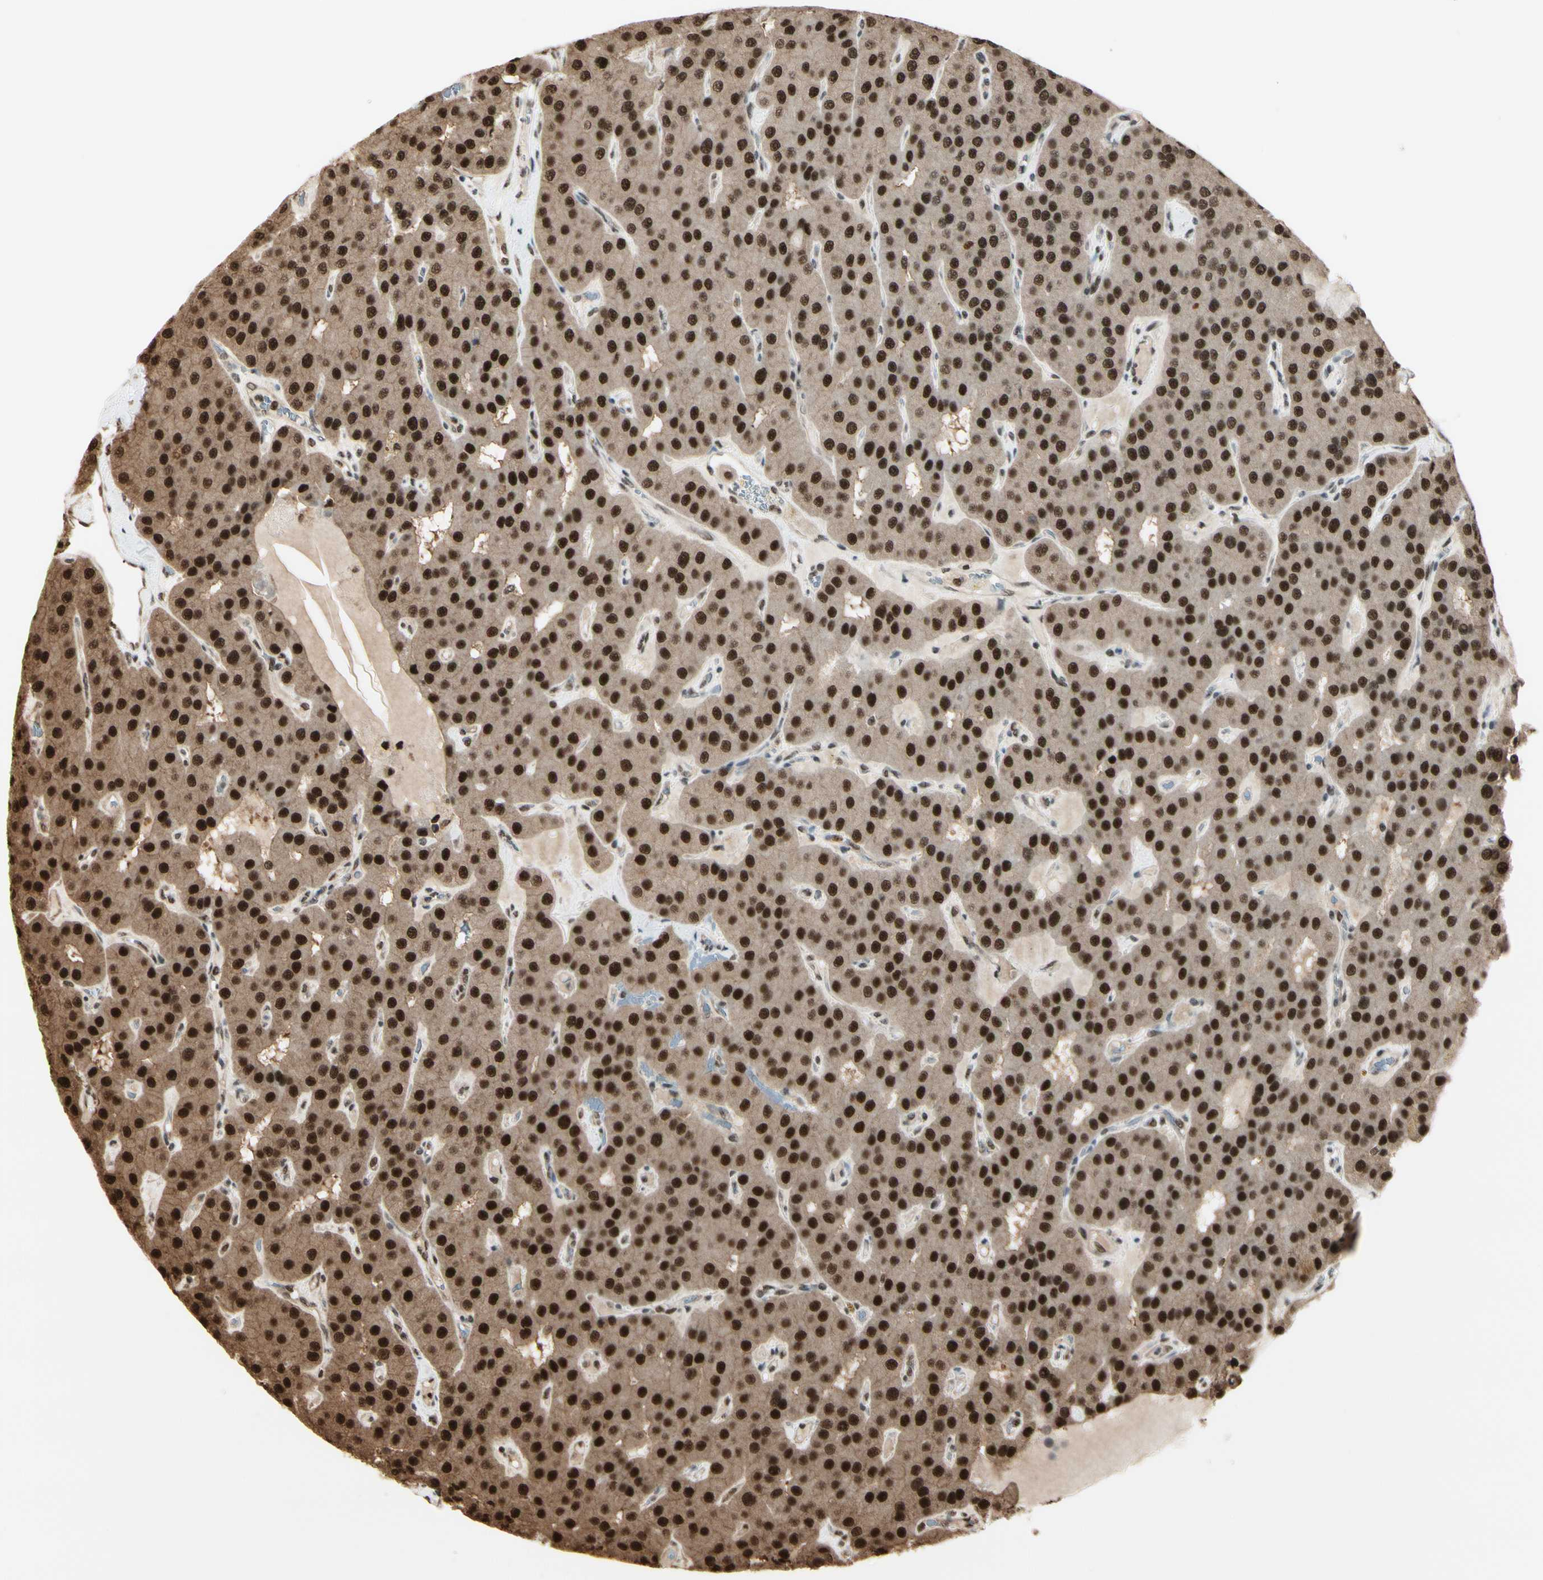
{"staining": {"intensity": "strong", "quantity": ">75%", "location": "cytoplasmic/membranous,nuclear"}, "tissue": "parathyroid gland", "cell_type": "Glandular cells", "image_type": "normal", "snomed": [{"axis": "morphology", "description": "Normal tissue, NOS"}, {"axis": "morphology", "description": "Adenoma, NOS"}, {"axis": "topography", "description": "Parathyroid gland"}], "caption": "IHC image of normal parathyroid gland: human parathyroid gland stained using IHC reveals high levels of strong protein expression localized specifically in the cytoplasmic/membranous,nuclear of glandular cells, appearing as a cytoplasmic/membranous,nuclear brown color.", "gene": "HSF1", "patient": {"sex": "female", "age": 86}}